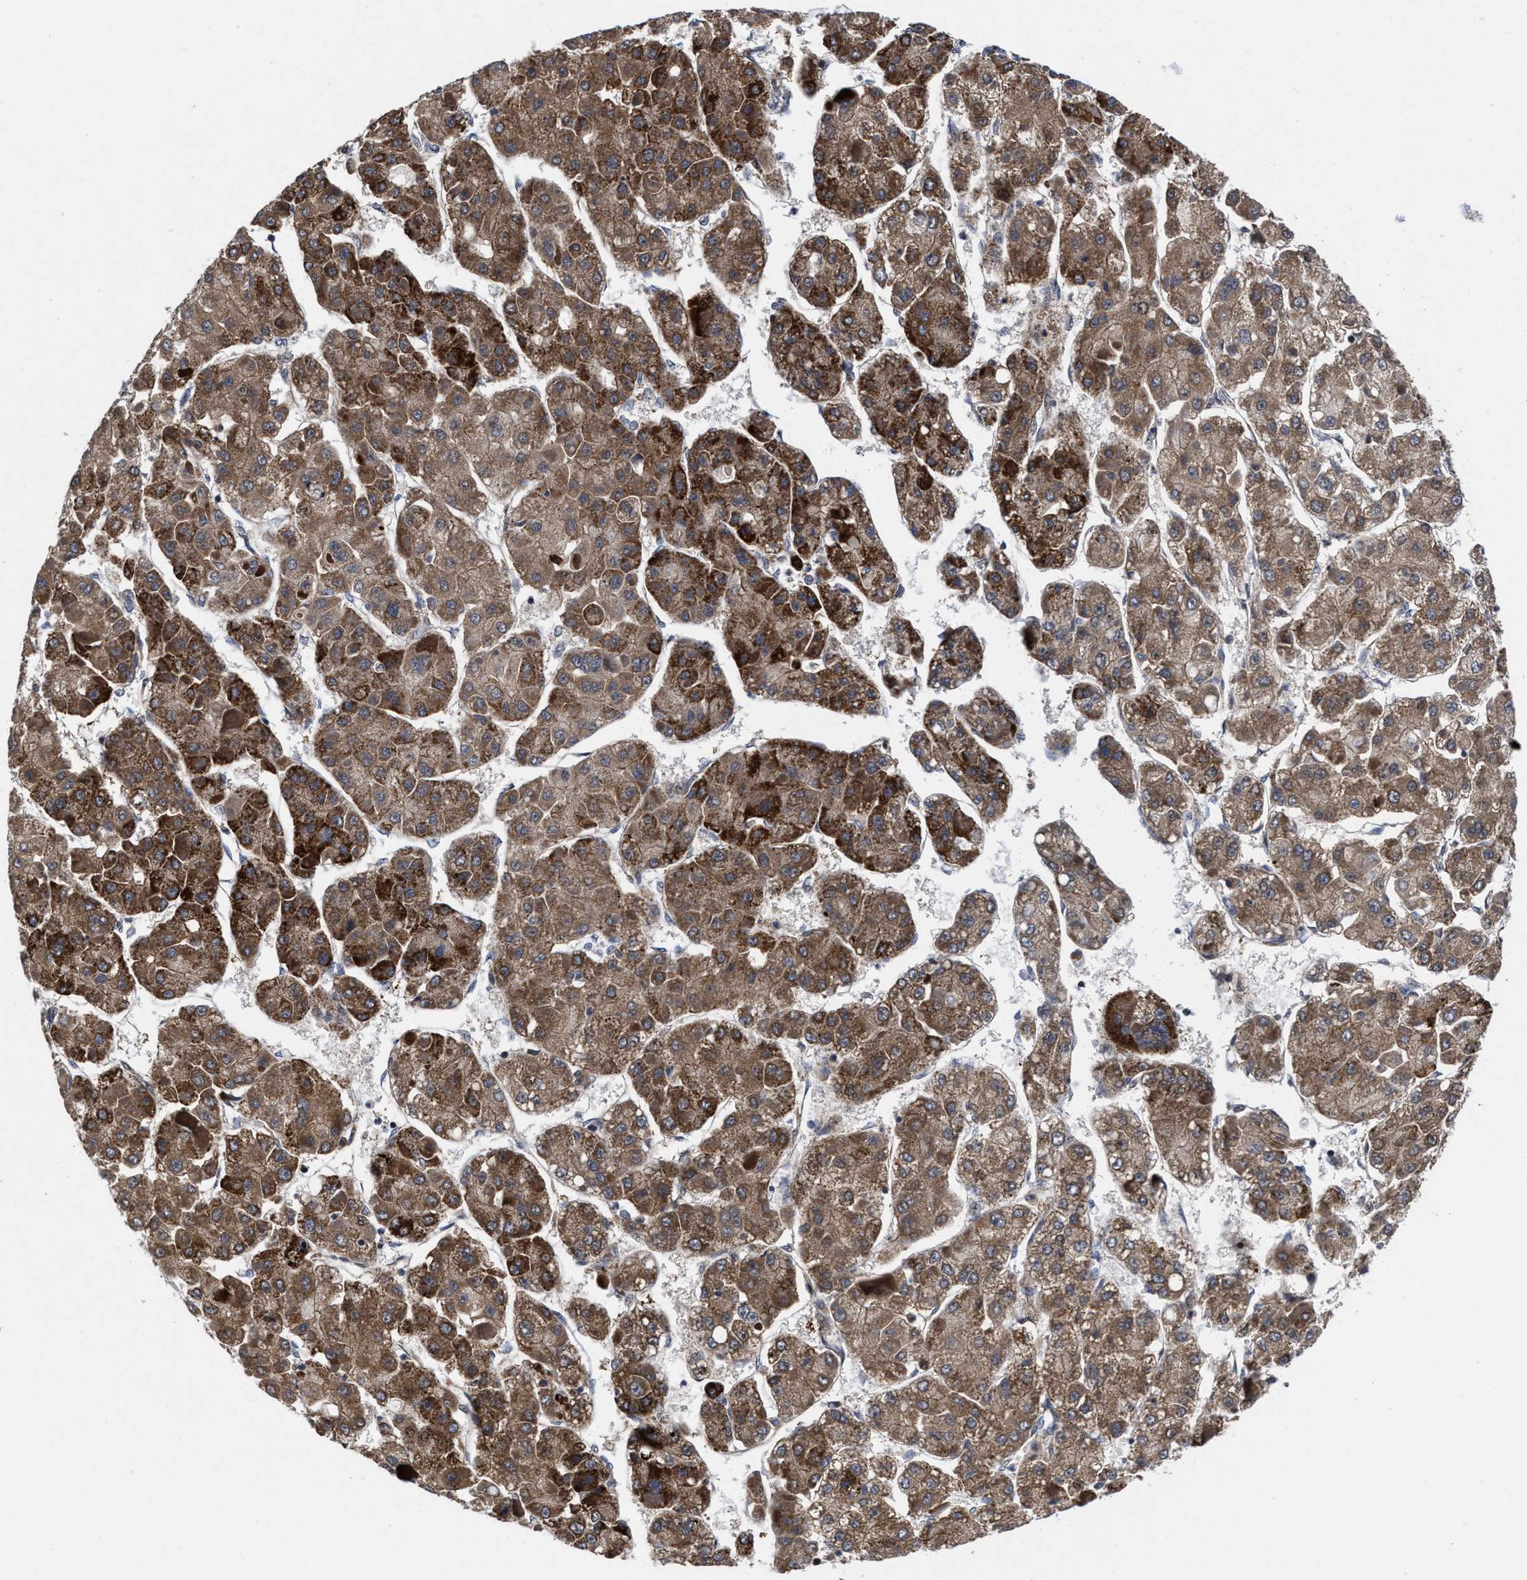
{"staining": {"intensity": "moderate", "quantity": ">75%", "location": "cytoplasmic/membranous"}, "tissue": "liver cancer", "cell_type": "Tumor cells", "image_type": "cancer", "snomed": [{"axis": "morphology", "description": "Carcinoma, Hepatocellular, NOS"}, {"axis": "topography", "description": "Liver"}], "caption": "IHC micrograph of liver cancer stained for a protein (brown), which exhibits medium levels of moderate cytoplasmic/membranous positivity in about >75% of tumor cells.", "gene": "MRPL50", "patient": {"sex": "female", "age": 73}}